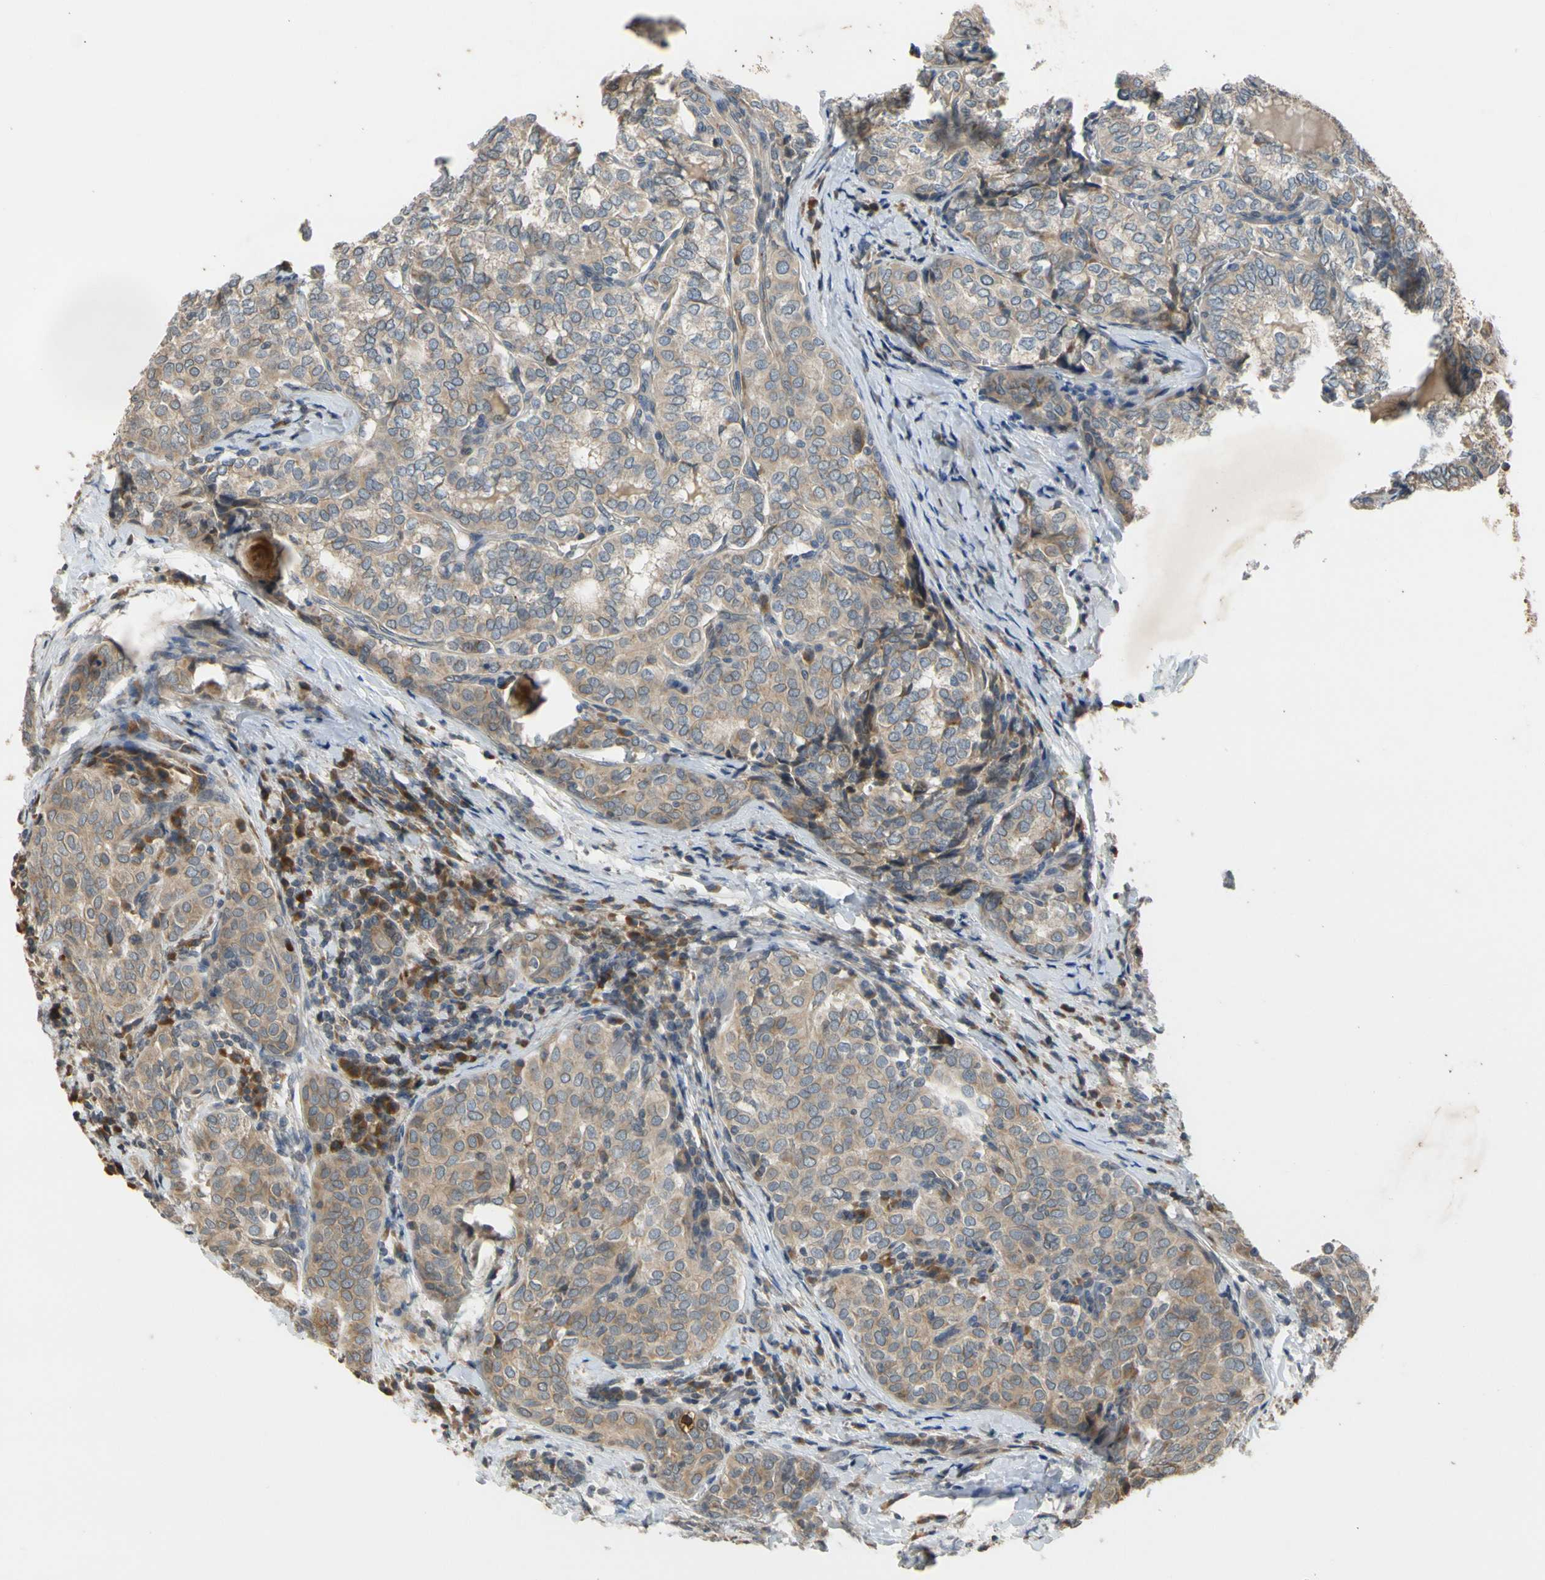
{"staining": {"intensity": "moderate", "quantity": ">75%", "location": "cytoplasmic/membranous"}, "tissue": "thyroid cancer", "cell_type": "Tumor cells", "image_type": "cancer", "snomed": [{"axis": "morphology", "description": "Normal tissue, NOS"}, {"axis": "morphology", "description": "Papillary adenocarcinoma, NOS"}, {"axis": "topography", "description": "Thyroid gland"}], "caption": "A medium amount of moderate cytoplasmic/membranous positivity is present in about >75% of tumor cells in thyroid papillary adenocarcinoma tissue. Using DAB (brown) and hematoxylin (blue) stains, captured at high magnification using brightfield microscopy.", "gene": "ATP2C1", "patient": {"sex": "female", "age": 30}}